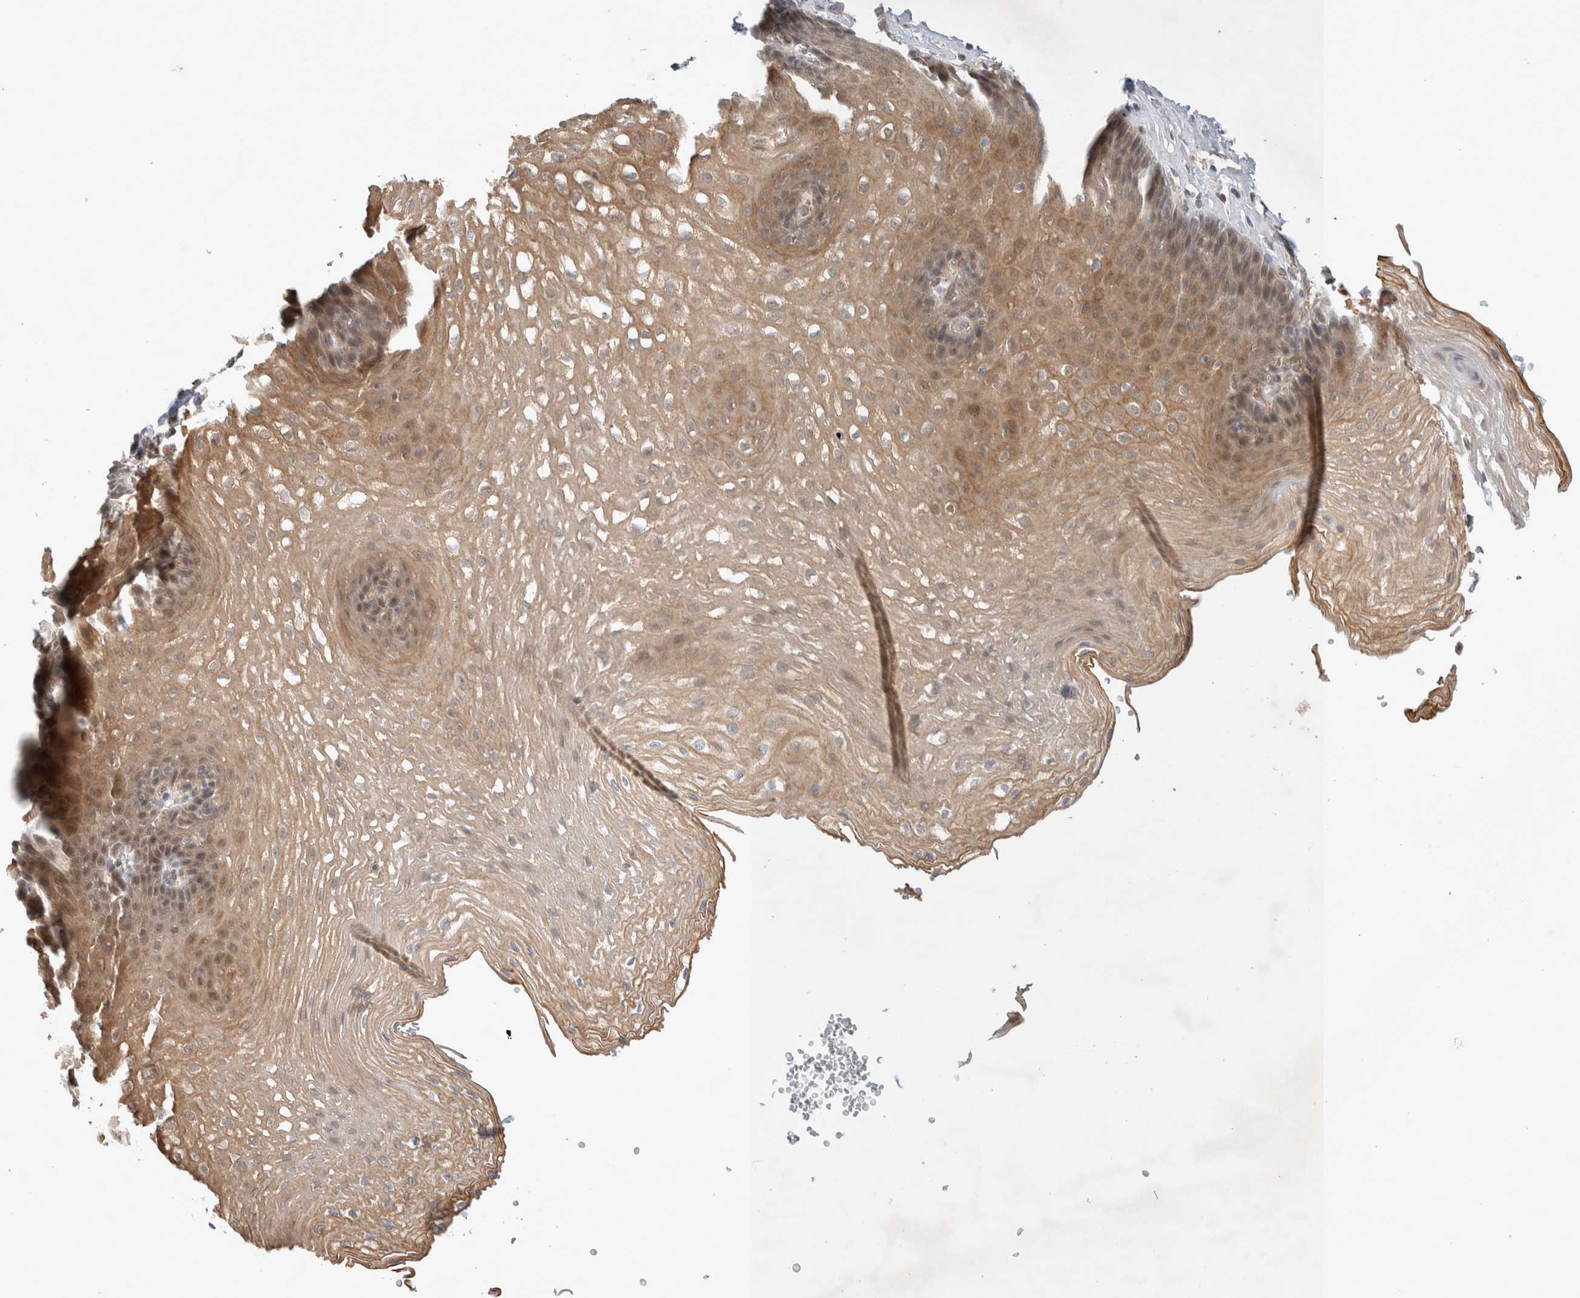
{"staining": {"intensity": "moderate", "quantity": ">75%", "location": "cytoplasmic/membranous"}, "tissue": "esophagus", "cell_type": "Squamous epithelial cells", "image_type": "normal", "snomed": [{"axis": "morphology", "description": "Normal tissue, NOS"}, {"axis": "topography", "description": "Esophagus"}], "caption": "Protein positivity by immunohistochemistry (IHC) demonstrates moderate cytoplasmic/membranous staining in about >75% of squamous epithelial cells in normal esophagus.", "gene": "ZNF704", "patient": {"sex": "female", "age": 66}}